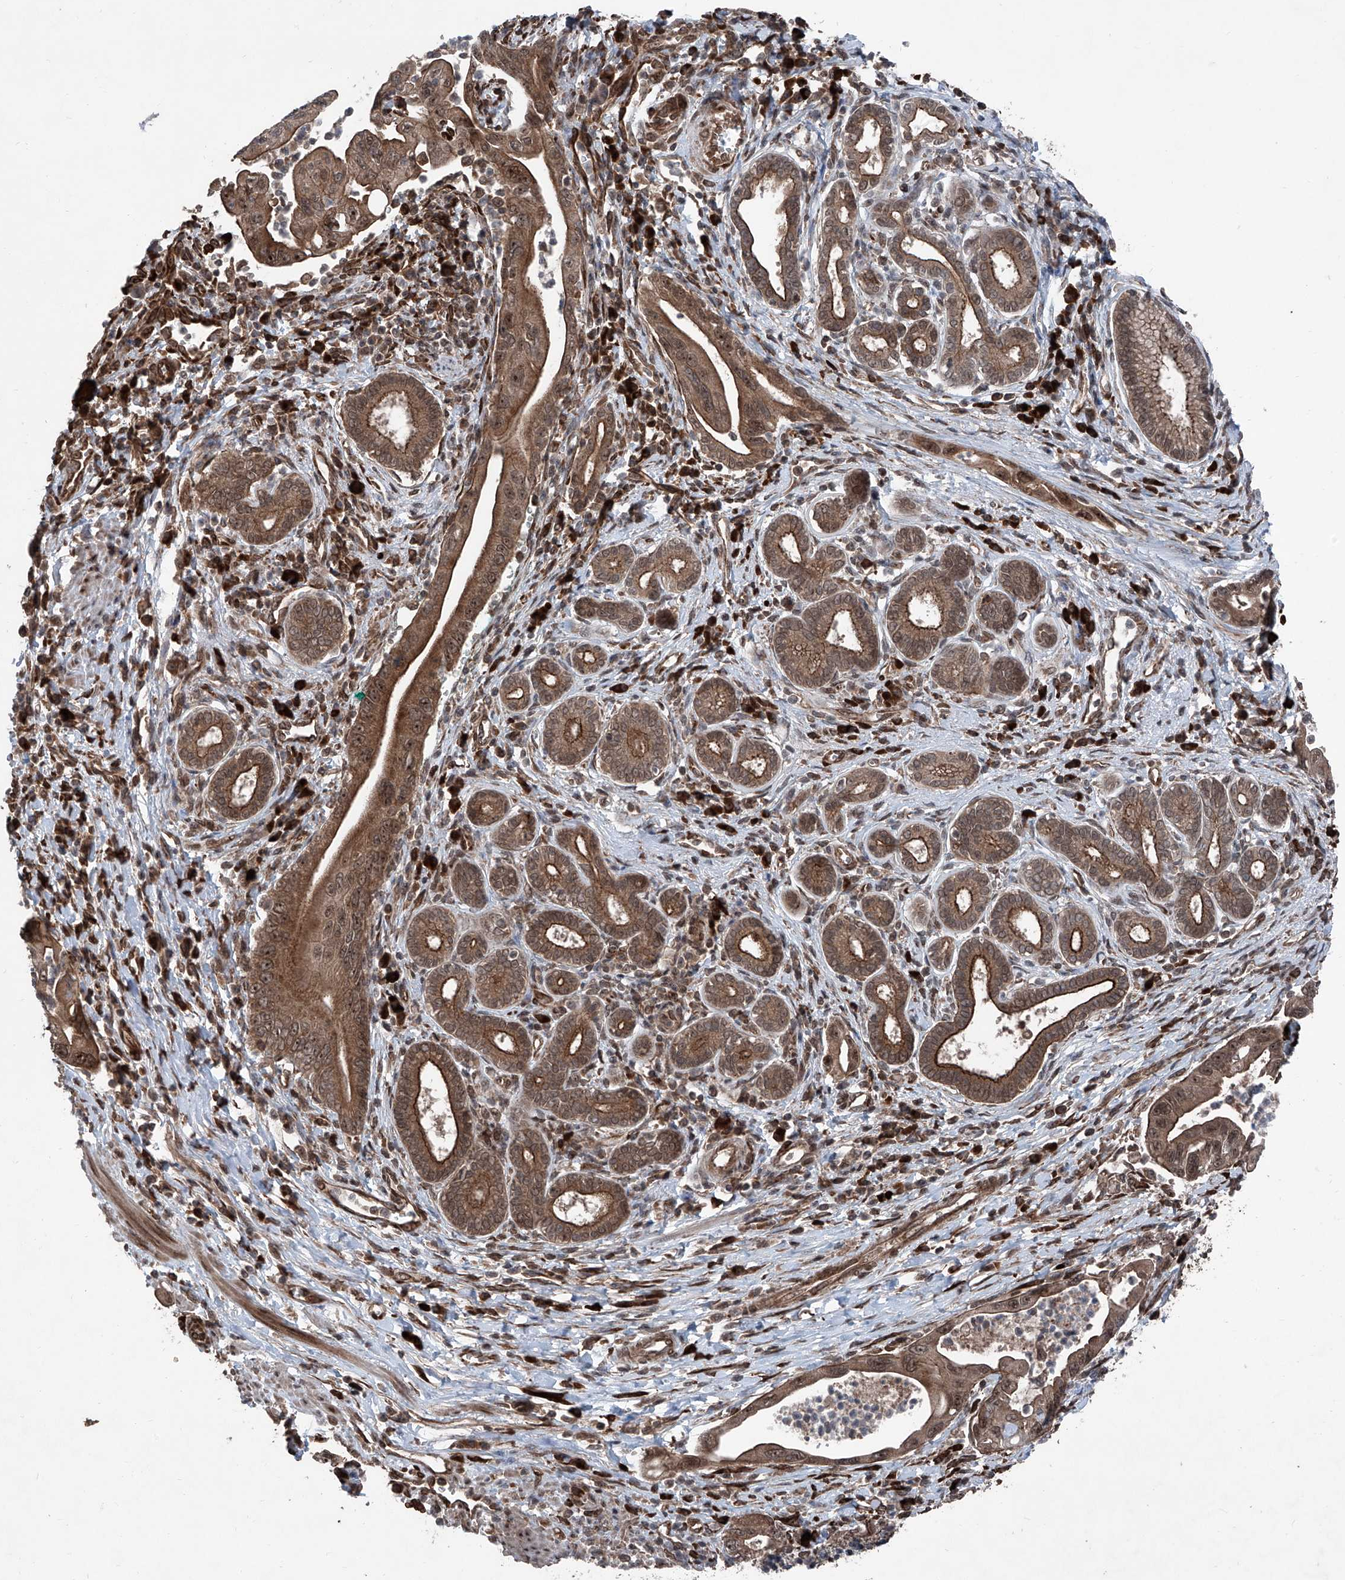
{"staining": {"intensity": "moderate", "quantity": ">75%", "location": "cytoplasmic/membranous"}, "tissue": "pancreatic cancer", "cell_type": "Tumor cells", "image_type": "cancer", "snomed": [{"axis": "morphology", "description": "Adenocarcinoma, NOS"}, {"axis": "topography", "description": "Pancreas"}], "caption": "Adenocarcinoma (pancreatic) stained for a protein (brown) shows moderate cytoplasmic/membranous positive positivity in about >75% of tumor cells.", "gene": "COA7", "patient": {"sex": "male", "age": 78}}